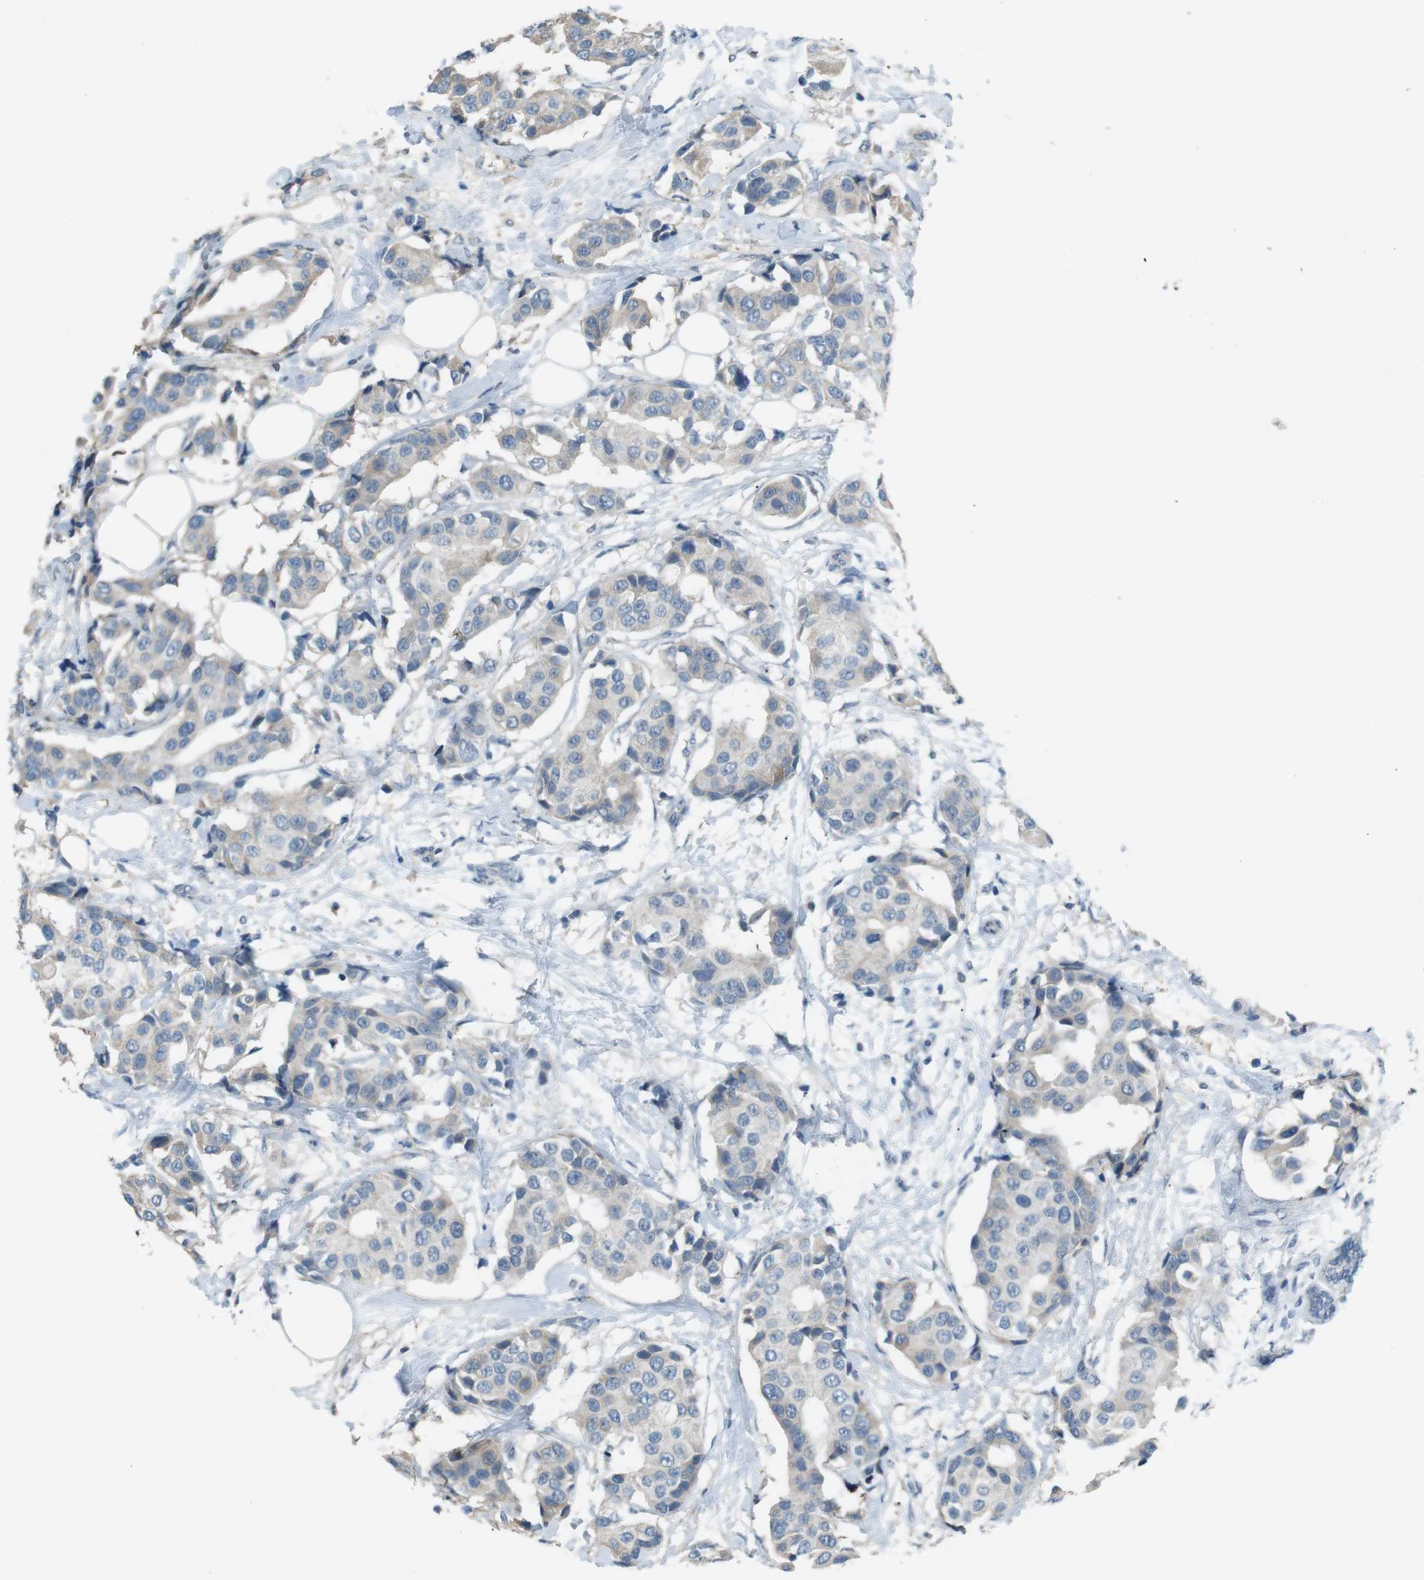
{"staining": {"intensity": "weak", "quantity": ">75%", "location": "cytoplasmic/membranous"}, "tissue": "breast cancer", "cell_type": "Tumor cells", "image_type": "cancer", "snomed": [{"axis": "morphology", "description": "Normal tissue, NOS"}, {"axis": "morphology", "description": "Duct carcinoma"}, {"axis": "topography", "description": "Breast"}], "caption": "An immunohistochemistry image of neoplastic tissue is shown. Protein staining in brown highlights weak cytoplasmic/membranous positivity in breast cancer within tumor cells.", "gene": "RTN3", "patient": {"sex": "female", "age": 39}}